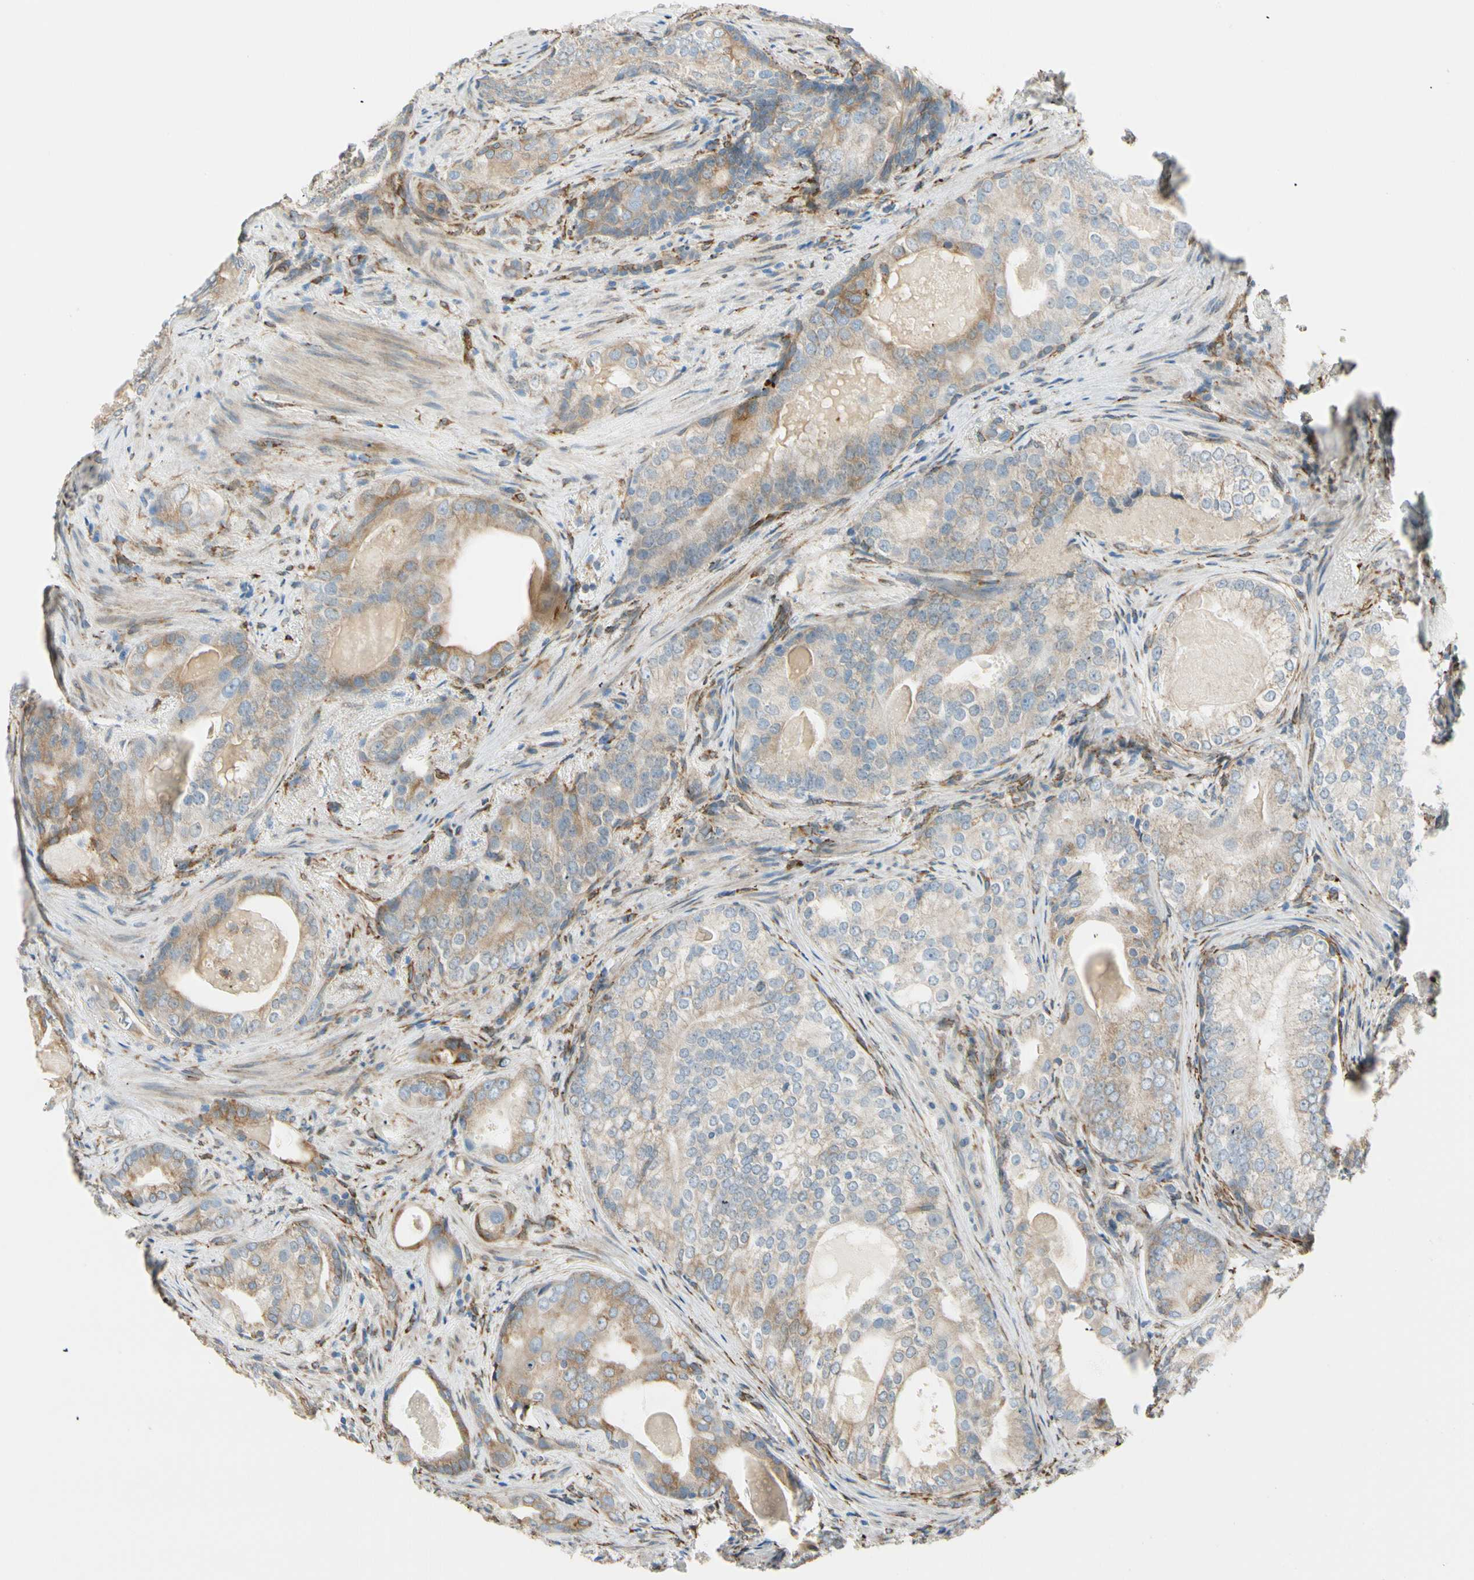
{"staining": {"intensity": "weak", "quantity": ">75%", "location": "cytoplasmic/membranous"}, "tissue": "prostate cancer", "cell_type": "Tumor cells", "image_type": "cancer", "snomed": [{"axis": "morphology", "description": "Adenocarcinoma, High grade"}, {"axis": "topography", "description": "Prostate"}], "caption": "This is an image of immunohistochemistry (IHC) staining of high-grade adenocarcinoma (prostate), which shows weak staining in the cytoplasmic/membranous of tumor cells.", "gene": "FKBP7", "patient": {"sex": "male", "age": 66}}